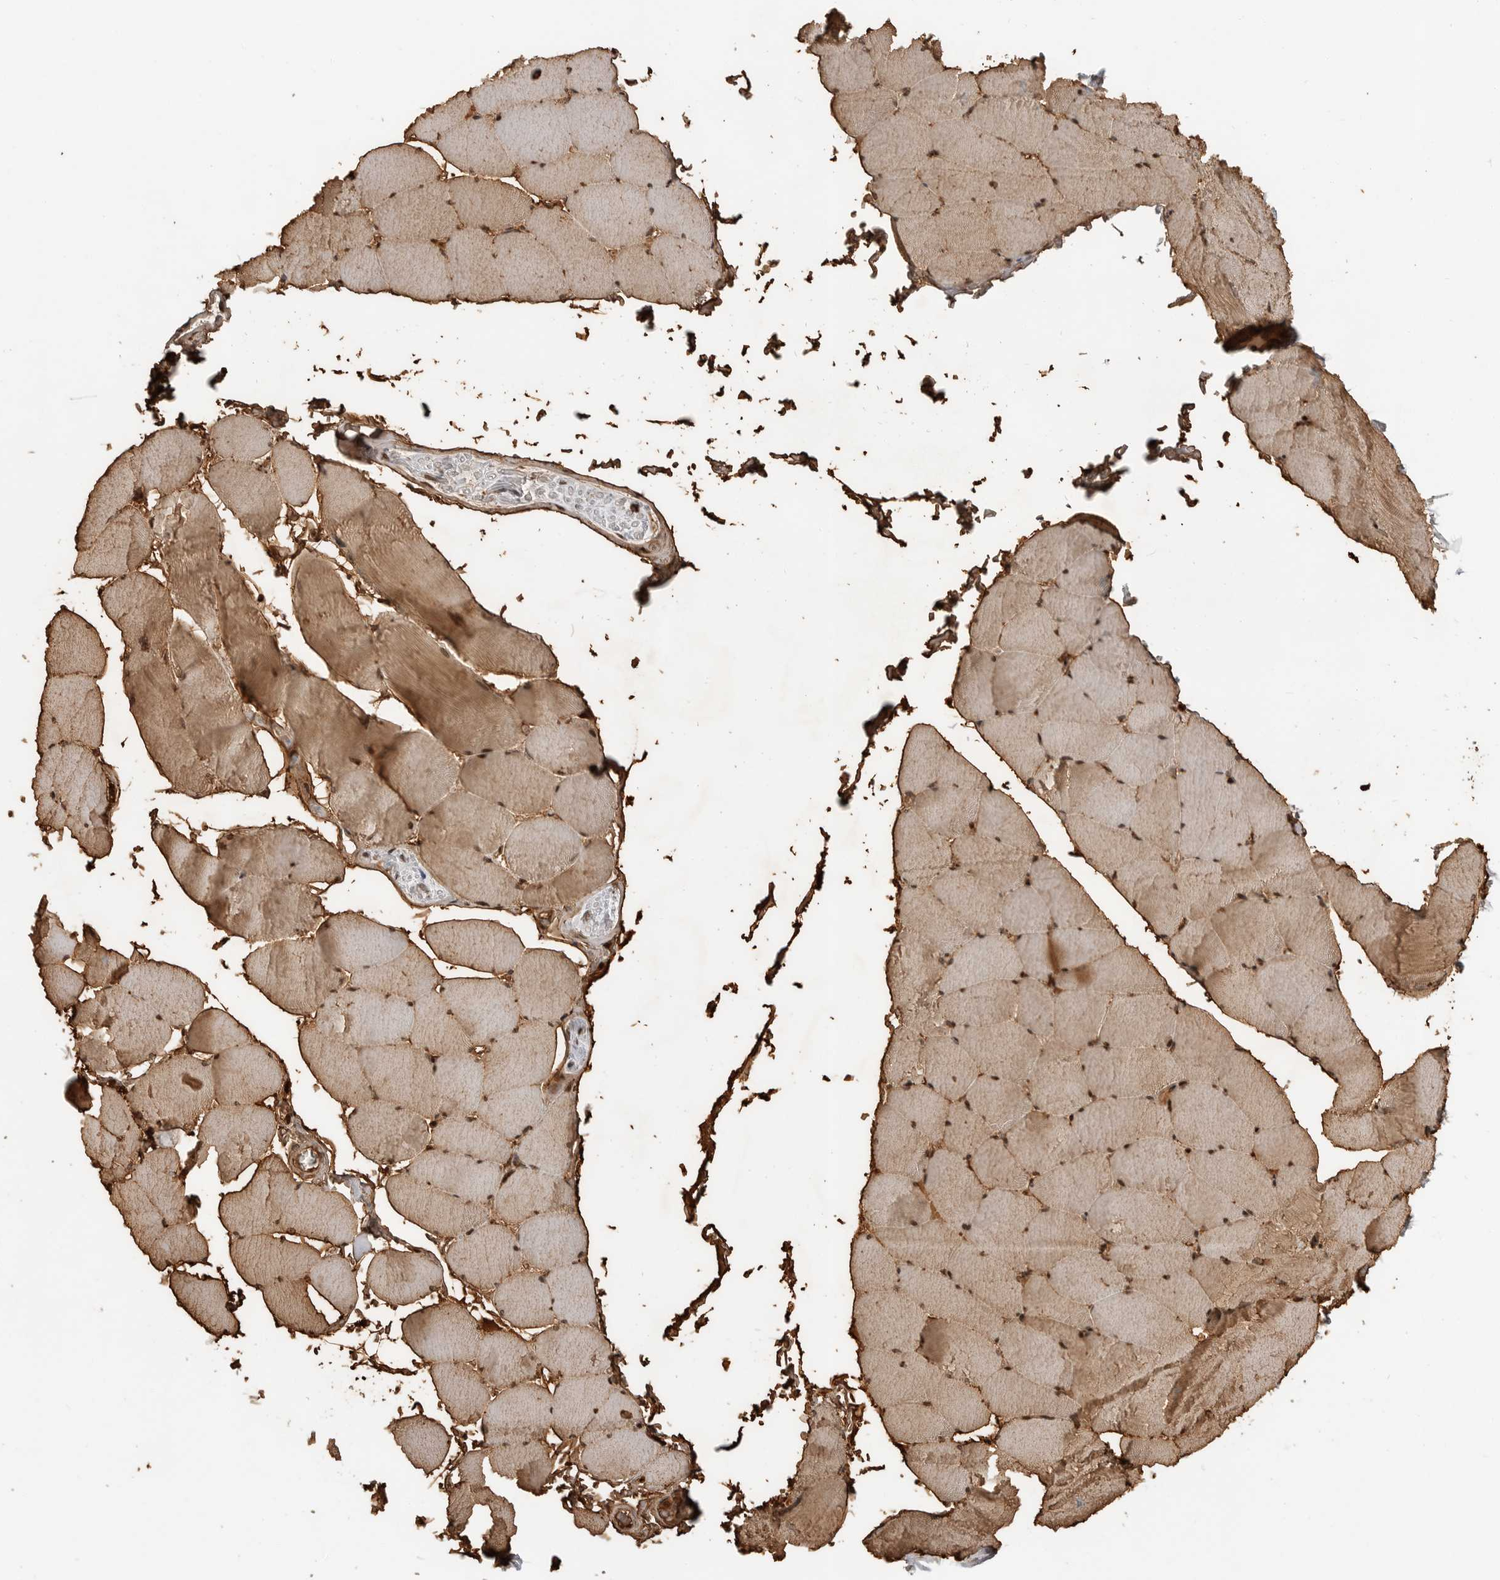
{"staining": {"intensity": "moderate", "quantity": ">75%", "location": "cytoplasmic/membranous,nuclear"}, "tissue": "skeletal muscle", "cell_type": "Myocytes", "image_type": "normal", "snomed": [{"axis": "morphology", "description": "Normal tissue, NOS"}, {"axis": "topography", "description": "Skeletal muscle"}], "caption": "Moderate cytoplasmic/membranous,nuclear protein expression is identified in approximately >75% of myocytes in skeletal muscle. The protein is shown in brown color, while the nuclei are stained blue.", "gene": "BMP2K", "patient": {"sex": "male", "age": 62}}